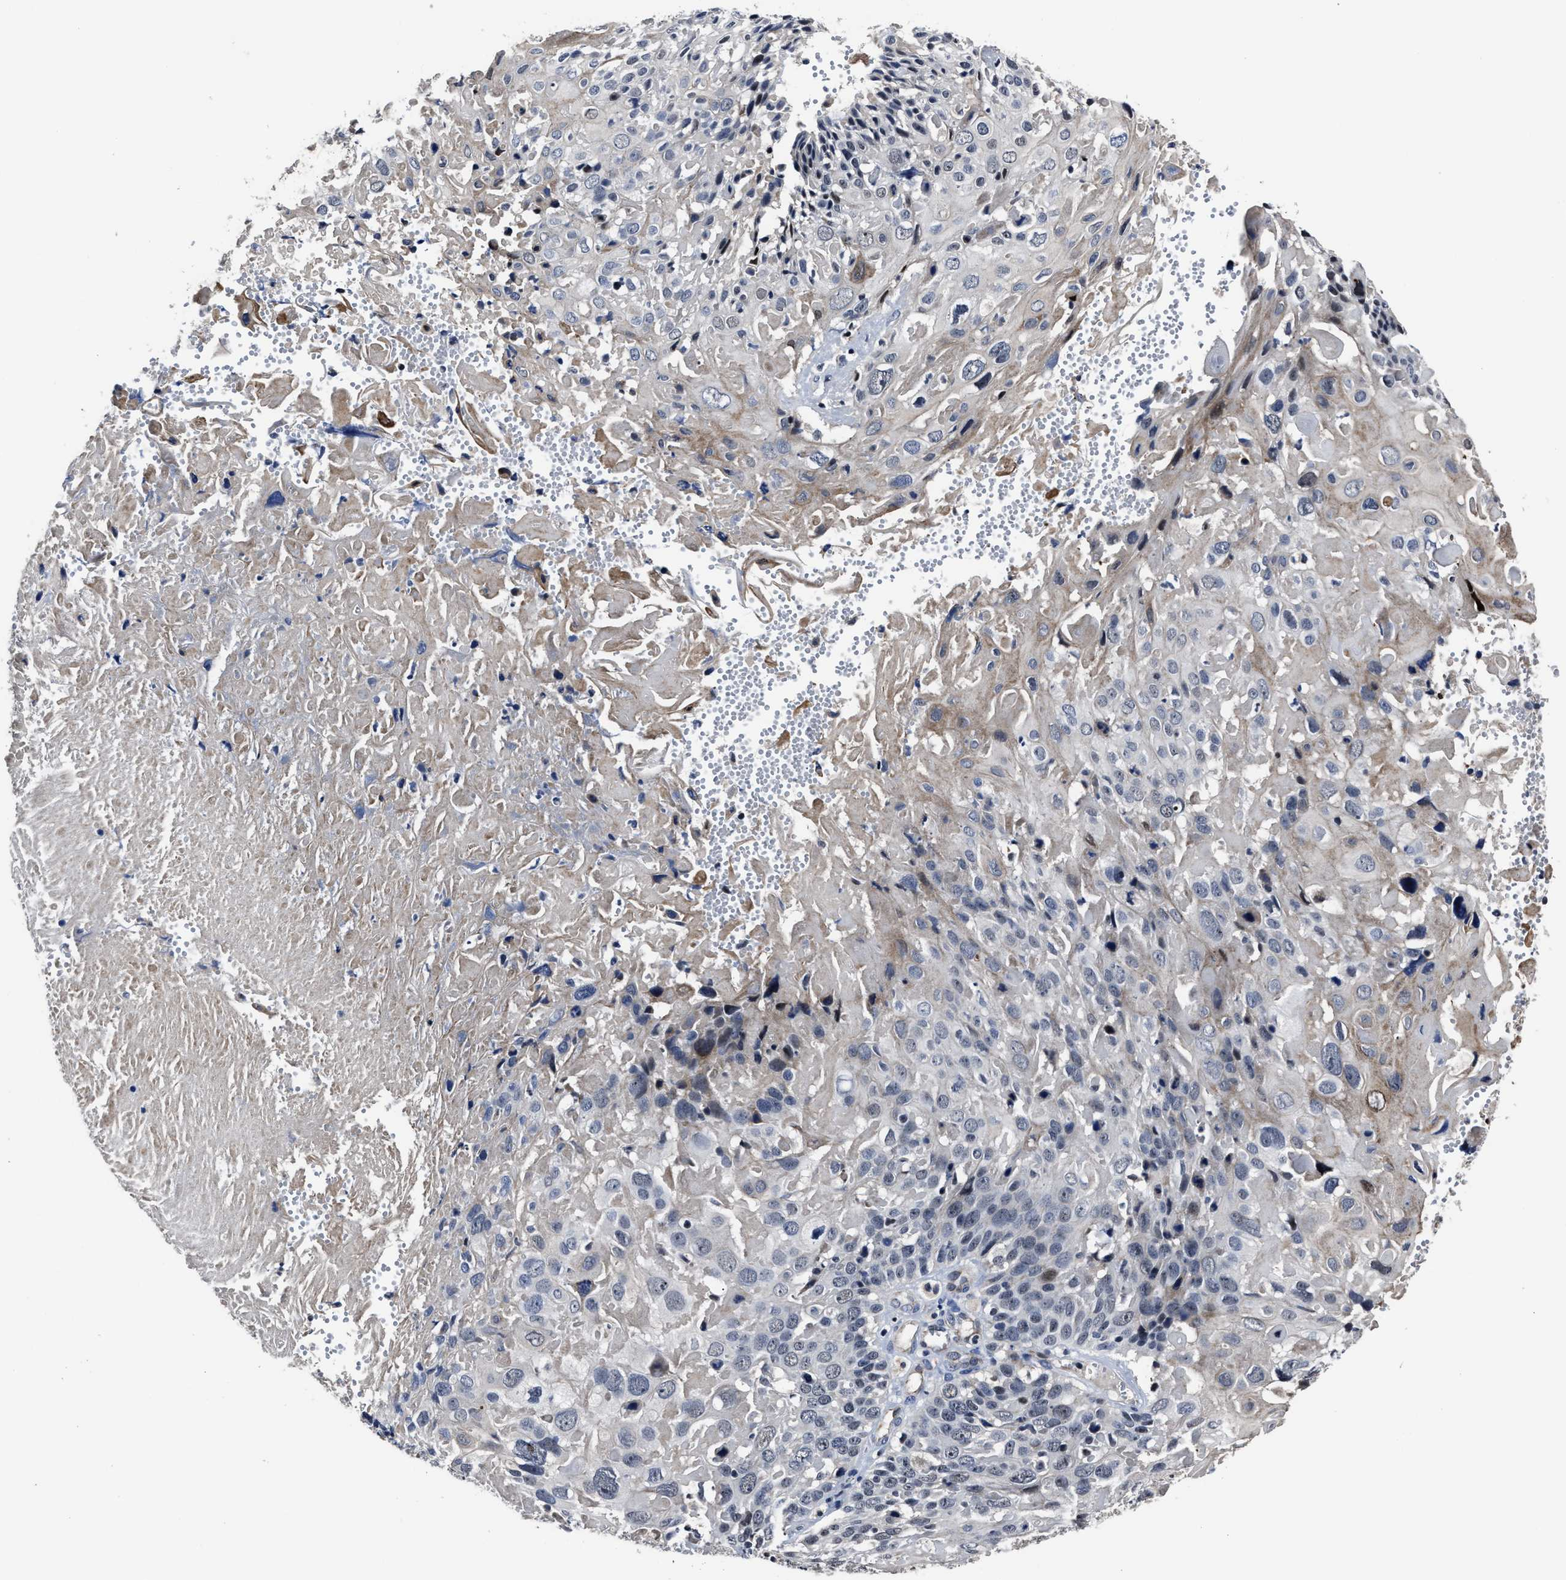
{"staining": {"intensity": "weak", "quantity": "<25%", "location": "cytoplasmic/membranous"}, "tissue": "cervical cancer", "cell_type": "Tumor cells", "image_type": "cancer", "snomed": [{"axis": "morphology", "description": "Squamous cell carcinoma, NOS"}, {"axis": "topography", "description": "Cervix"}], "caption": "Tumor cells are negative for protein expression in human cervical cancer (squamous cell carcinoma).", "gene": "RSBN1L", "patient": {"sex": "female", "age": 74}}